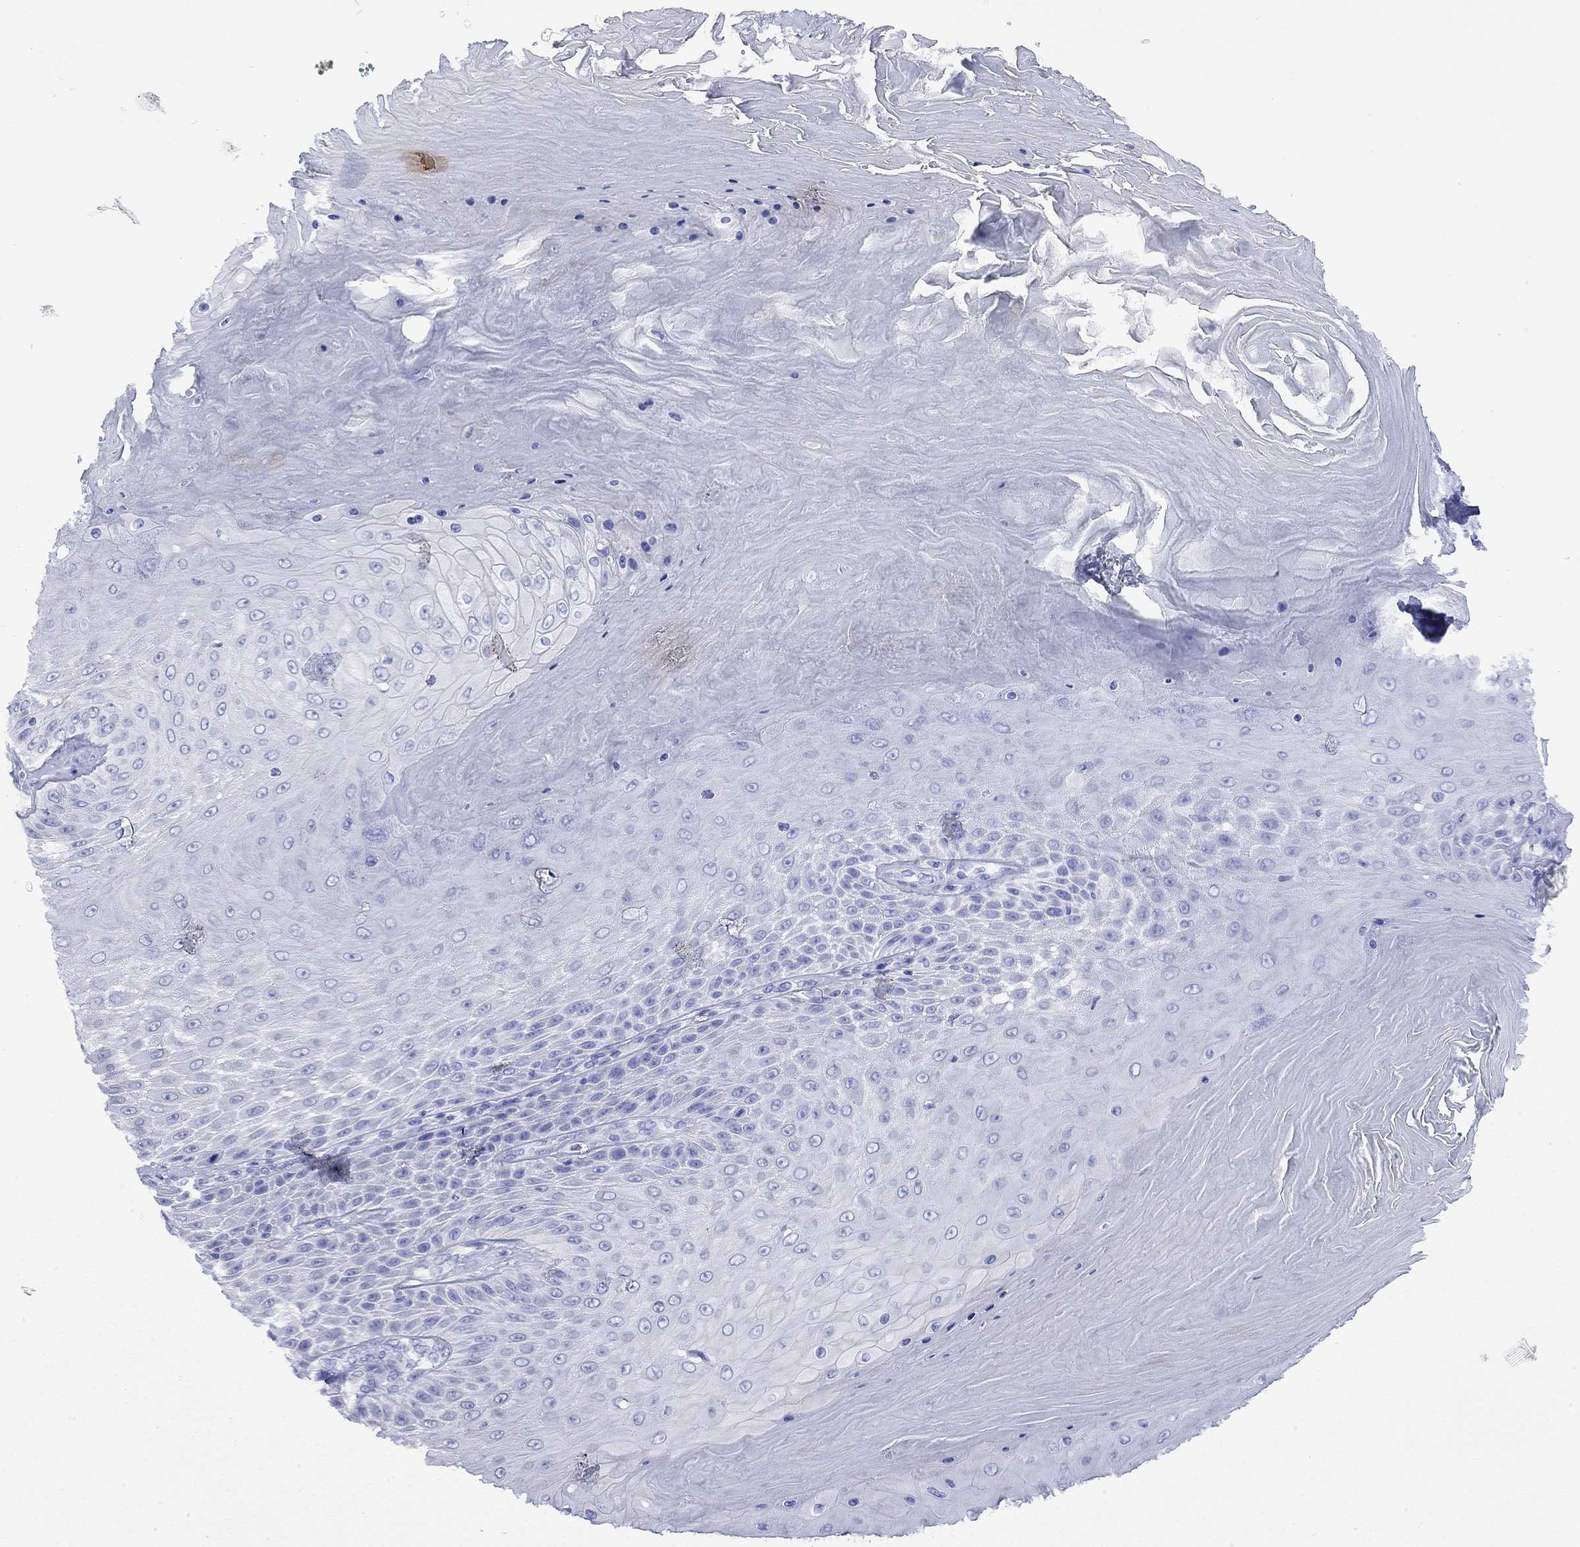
{"staining": {"intensity": "negative", "quantity": "none", "location": "none"}, "tissue": "skin cancer", "cell_type": "Tumor cells", "image_type": "cancer", "snomed": [{"axis": "morphology", "description": "Squamous cell carcinoma, NOS"}, {"axis": "topography", "description": "Skin"}], "caption": "Immunohistochemistry micrograph of neoplastic tissue: human skin cancer stained with DAB (3,3'-diaminobenzidine) reveals no significant protein positivity in tumor cells. (IHC, brightfield microscopy, high magnification).", "gene": "FIGLA", "patient": {"sex": "male", "age": 62}}